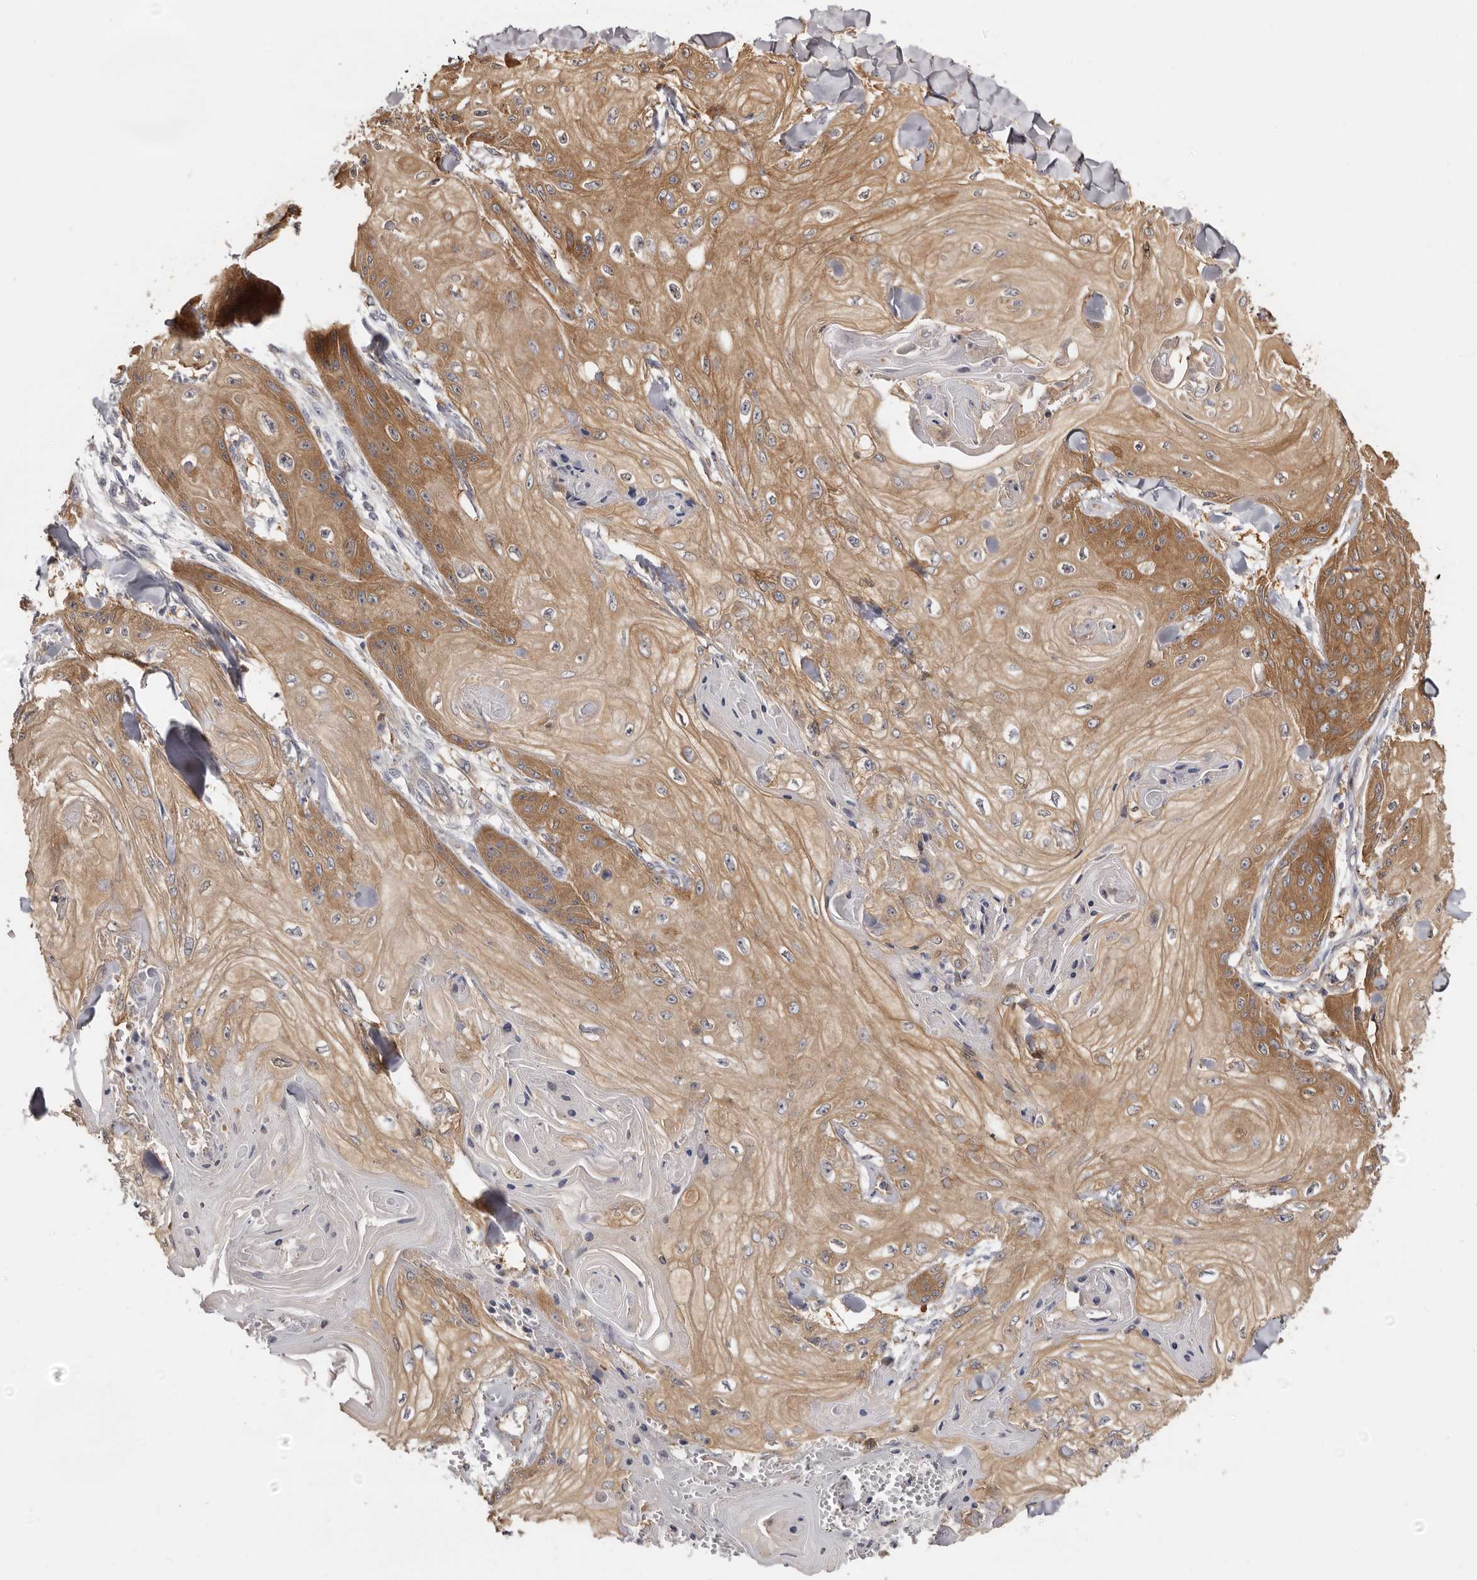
{"staining": {"intensity": "moderate", "quantity": ">75%", "location": "cytoplasmic/membranous"}, "tissue": "skin cancer", "cell_type": "Tumor cells", "image_type": "cancer", "snomed": [{"axis": "morphology", "description": "Squamous cell carcinoma, NOS"}, {"axis": "topography", "description": "Skin"}], "caption": "Immunohistochemical staining of skin cancer displays medium levels of moderate cytoplasmic/membranous expression in approximately >75% of tumor cells.", "gene": "ADAMTS20", "patient": {"sex": "male", "age": 74}}